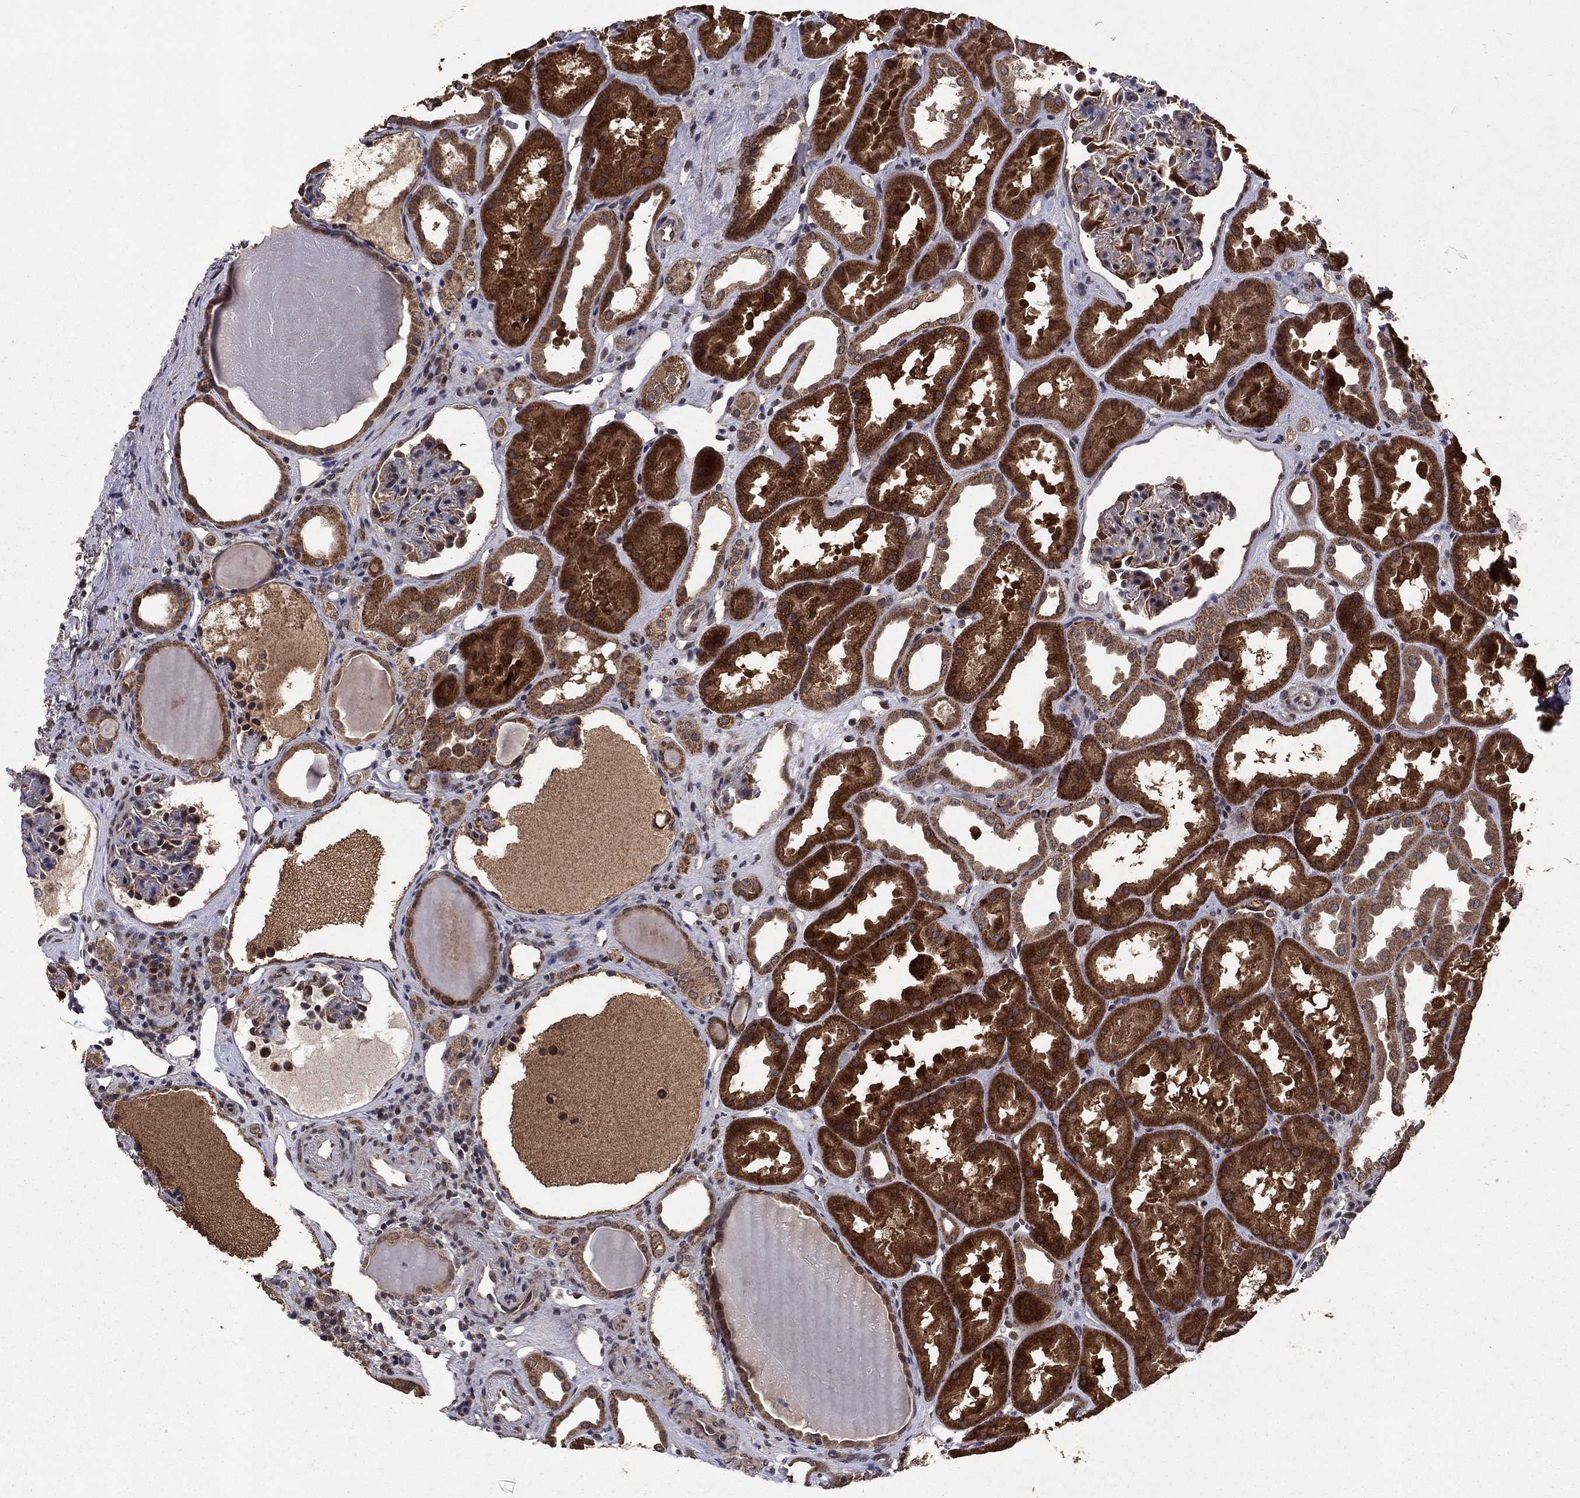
{"staining": {"intensity": "strong", "quantity": "<25%", "location": "cytoplasmic/membranous"}, "tissue": "kidney", "cell_type": "Cells in glomeruli", "image_type": "normal", "snomed": [{"axis": "morphology", "description": "Normal tissue, NOS"}, {"axis": "topography", "description": "Kidney"}], "caption": "The photomicrograph demonstrates a brown stain indicating the presence of a protein in the cytoplasmic/membranous of cells in glomeruli in kidney. Nuclei are stained in blue.", "gene": "DHRS1", "patient": {"sex": "male", "age": 61}}